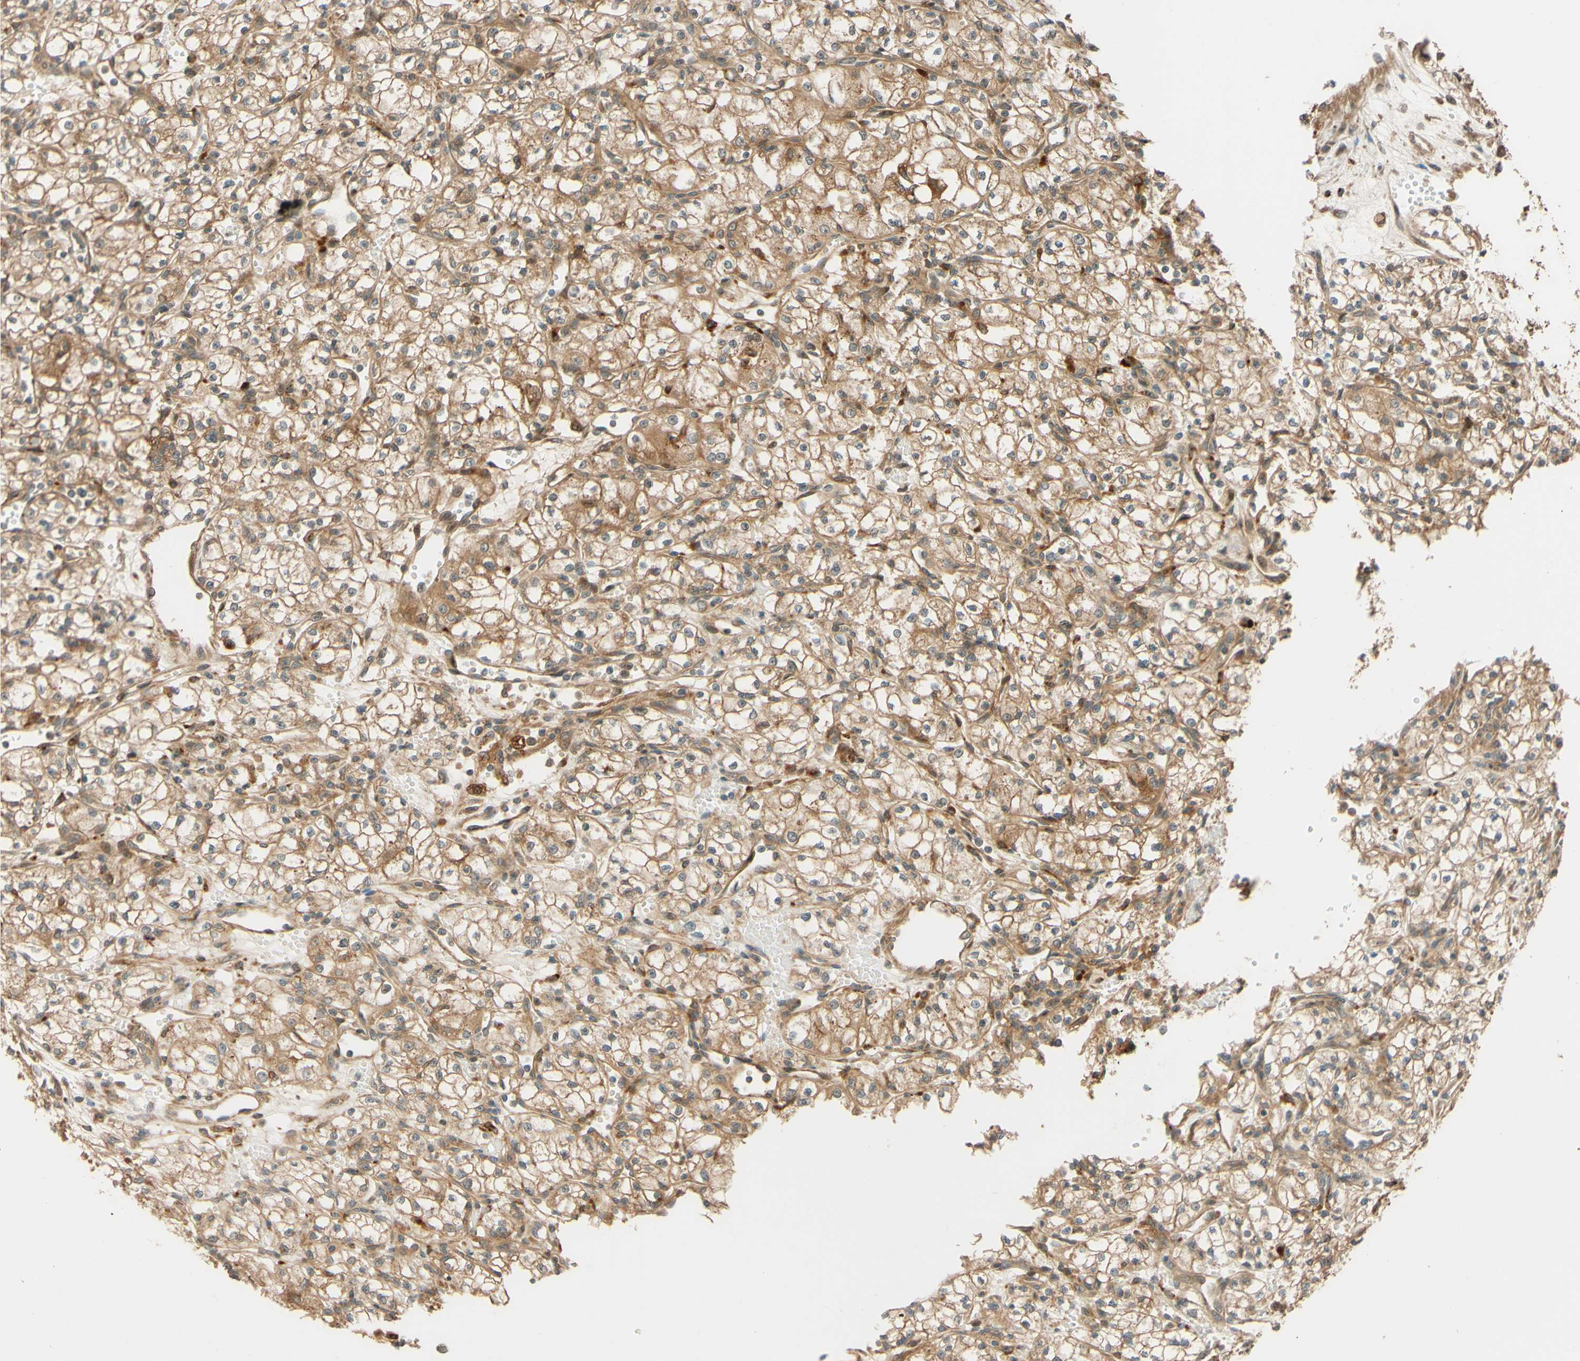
{"staining": {"intensity": "moderate", "quantity": ">75%", "location": "cytoplasmic/membranous"}, "tissue": "renal cancer", "cell_type": "Tumor cells", "image_type": "cancer", "snomed": [{"axis": "morphology", "description": "Normal tissue, NOS"}, {"axis": "morphology", "description": "Adenocarcinoma, NOS"}, {"axis": "topography", "description": "Kidney"}], "caption": "Tumor cells display moderate cytoplasmic/membranous staining in about >75% of cells in adenocarcinoma (renal). (DAB (3,3'-diaminobenzidine) = brown stain, brightfield microscopy at high magnification).", "gene": "RNF19A", "patient": {"sex": "male", "age": 59}}